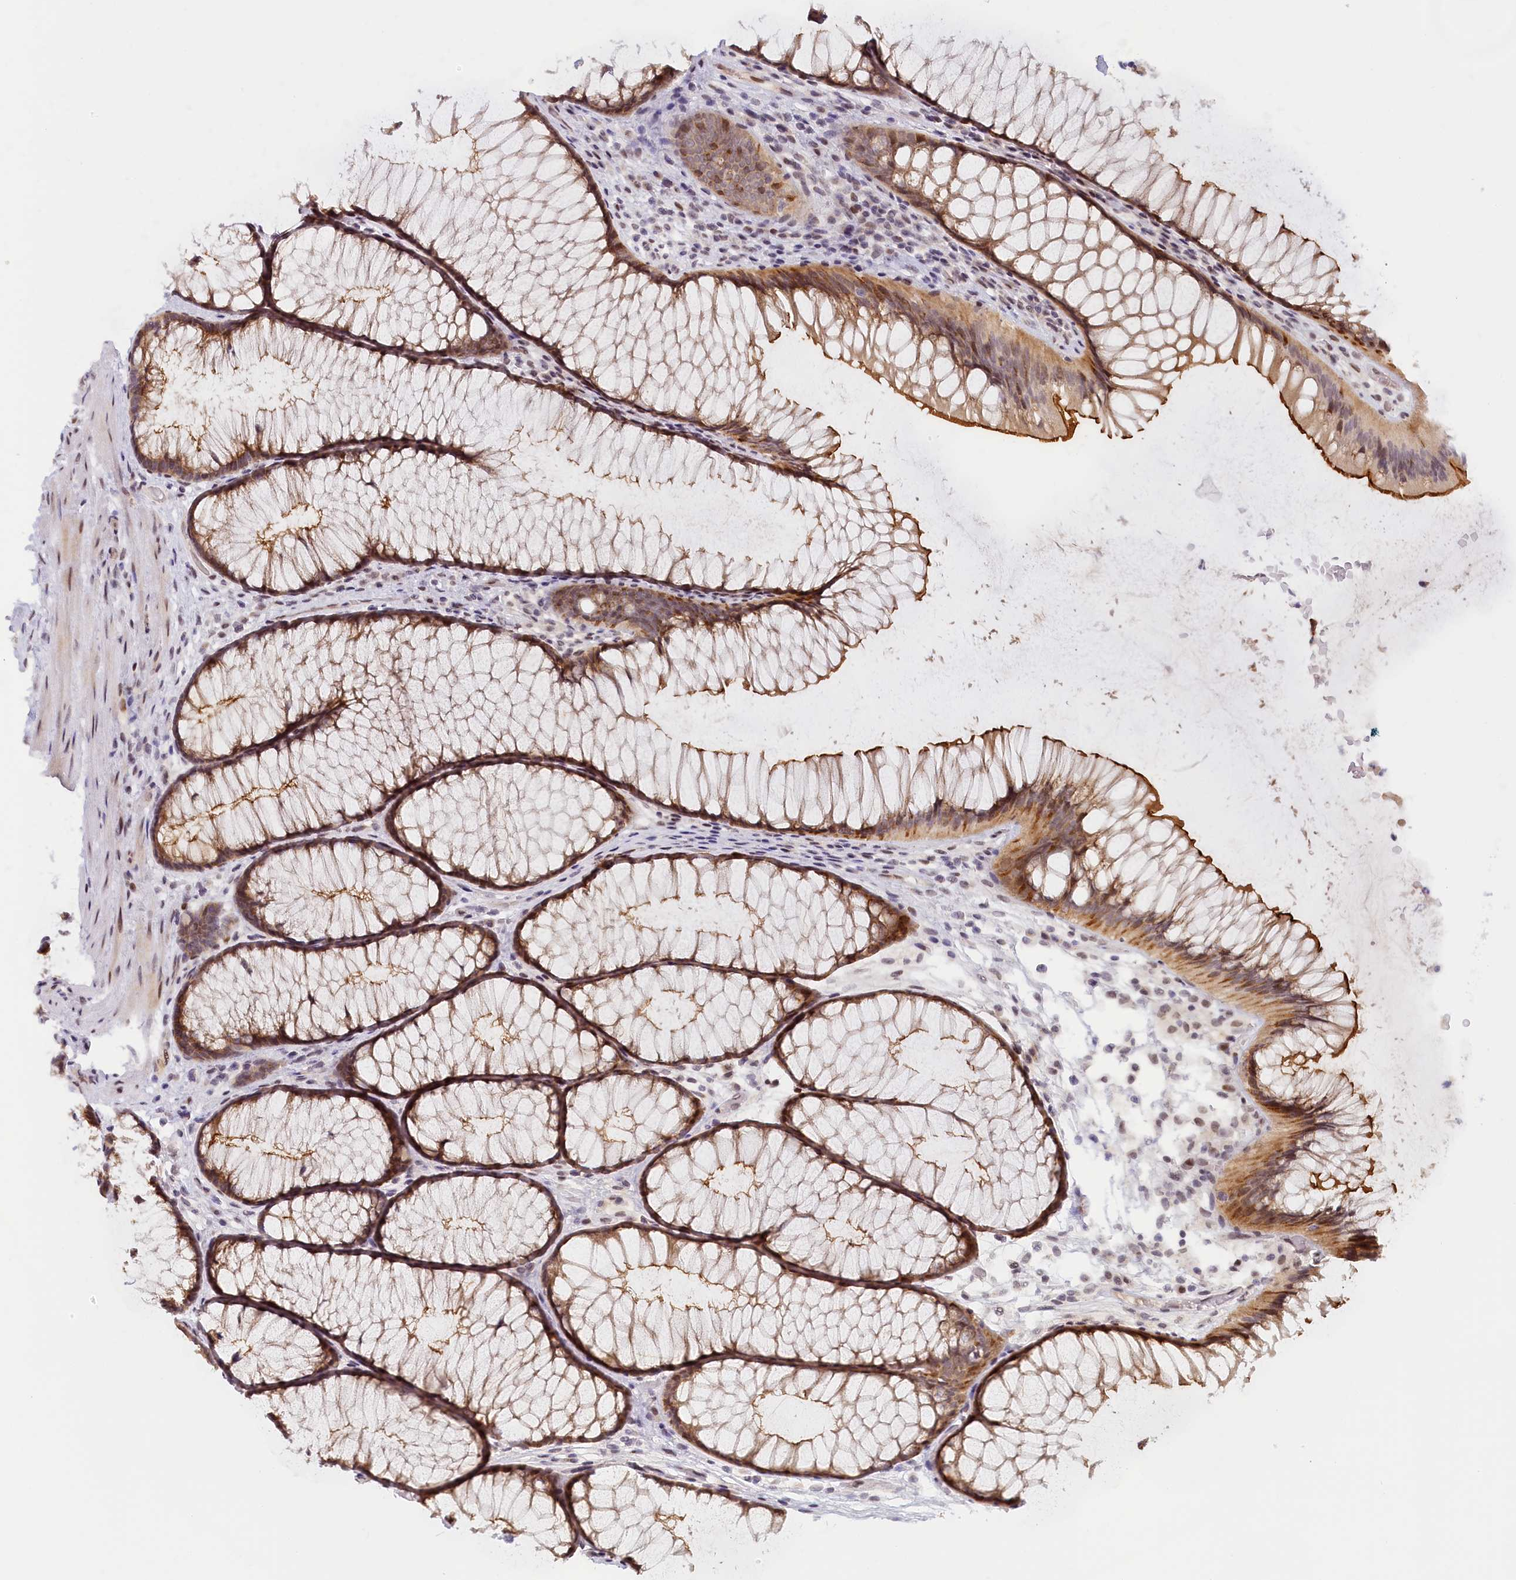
{"staining": {"intensity": "moderate", "quantity": ">75%", "location": "nuclear"}, "tissue": "colon", "cell_type": "Endothelial cells", "image_type": "normal", "snomed": [{"axis": "morphology", "description": "Normal tissue, NOS"}, {"axis": "topography", "description": "Colon"}], "caption": "A brown stain shows moderate nuclear positivity of a protein in endothelial cells of unremarkable colon.", "gene": "SEC31B", "patient": {"sex": "female", "age": 82}}